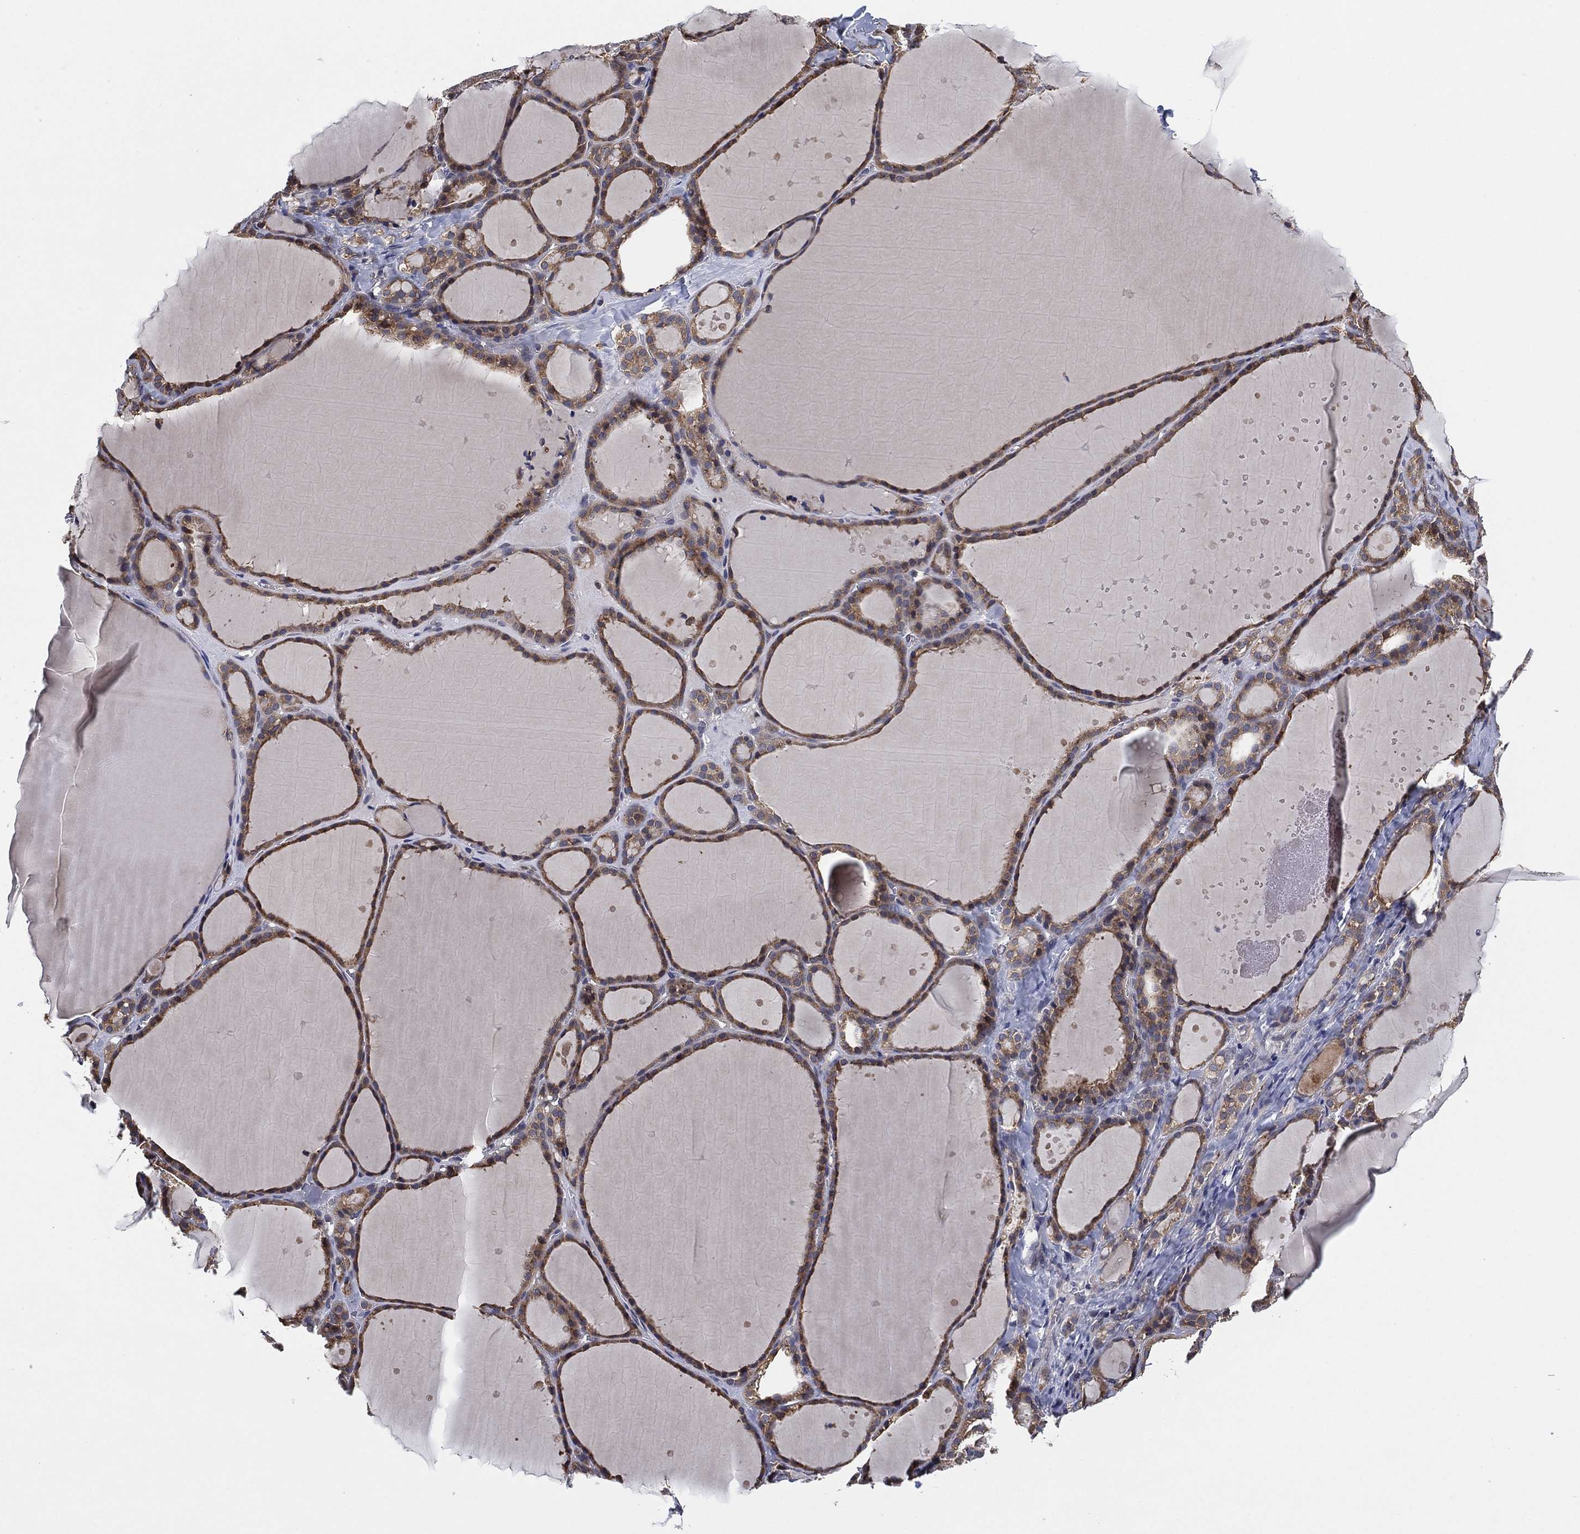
{"staining": {"intensity": "moderate", "quantity": "25%-75%", "location": "cytoplasmic/membranous"}, "tissue": "thyroid gland", "cell_type": "Glandular cells", "image_type": "normal", "snomed": [{"axis": "morphology", "description": "Normal tissue, NOS"}, {"axis": "topography", "description": "Thyroid gland"}], "caption": "Normal thyroid gland demonstrates moderate cytoplasmic/membranous positivity in about 25%-75% of glandular cells, visualized by immunohistochemistry. The protein is stained brown, and the nuclei are stained in blue (DAB IHC with brightfield microscopy, high magnification).", "gene": "SELENOO", "patient": {"sex": "male", "age": 68}}